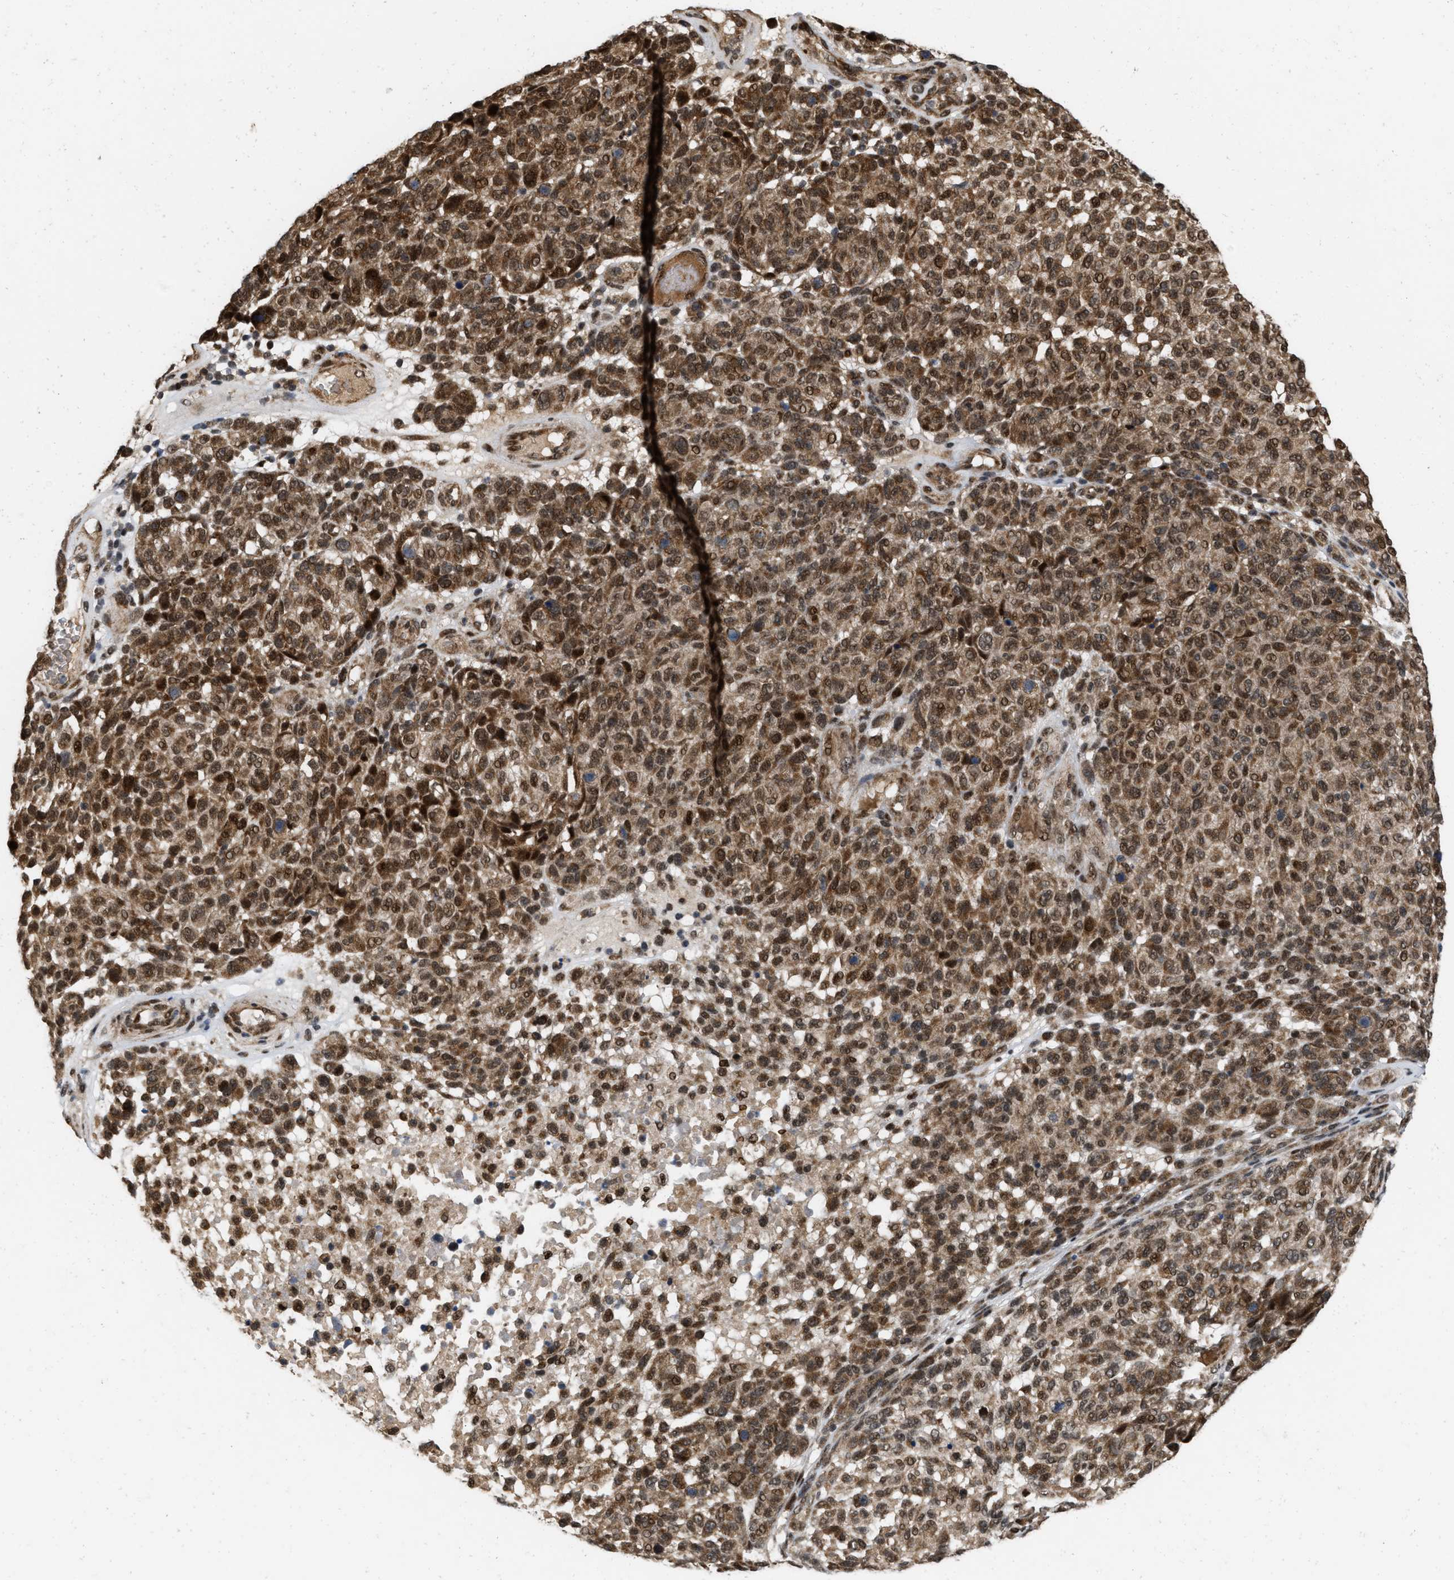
{"staining": {"intensity": "strong", "quantity": ">75%", "location": "cytoplasmic/membranous,nuclear"}, "tissue": "melanoma", "cell_type": "Tumor cells", "image_type": "cancer", "snomed": [{"axis": "morphology", "description": "Malignant melanoma, NOS"}, {"axis": "topography", "description": "Skin"}], "caption": "Malignant melanoma tissue displays strong cytoplasmic/membranous and nuclear expression in approximately >75% of tumor cells (DAB (3,3'-diaminobenzidine) = brown stain, brightfield microscopy at high magnification).", "gene": "ANKRD11", "patient": {"sex": "male", "age": 59}}